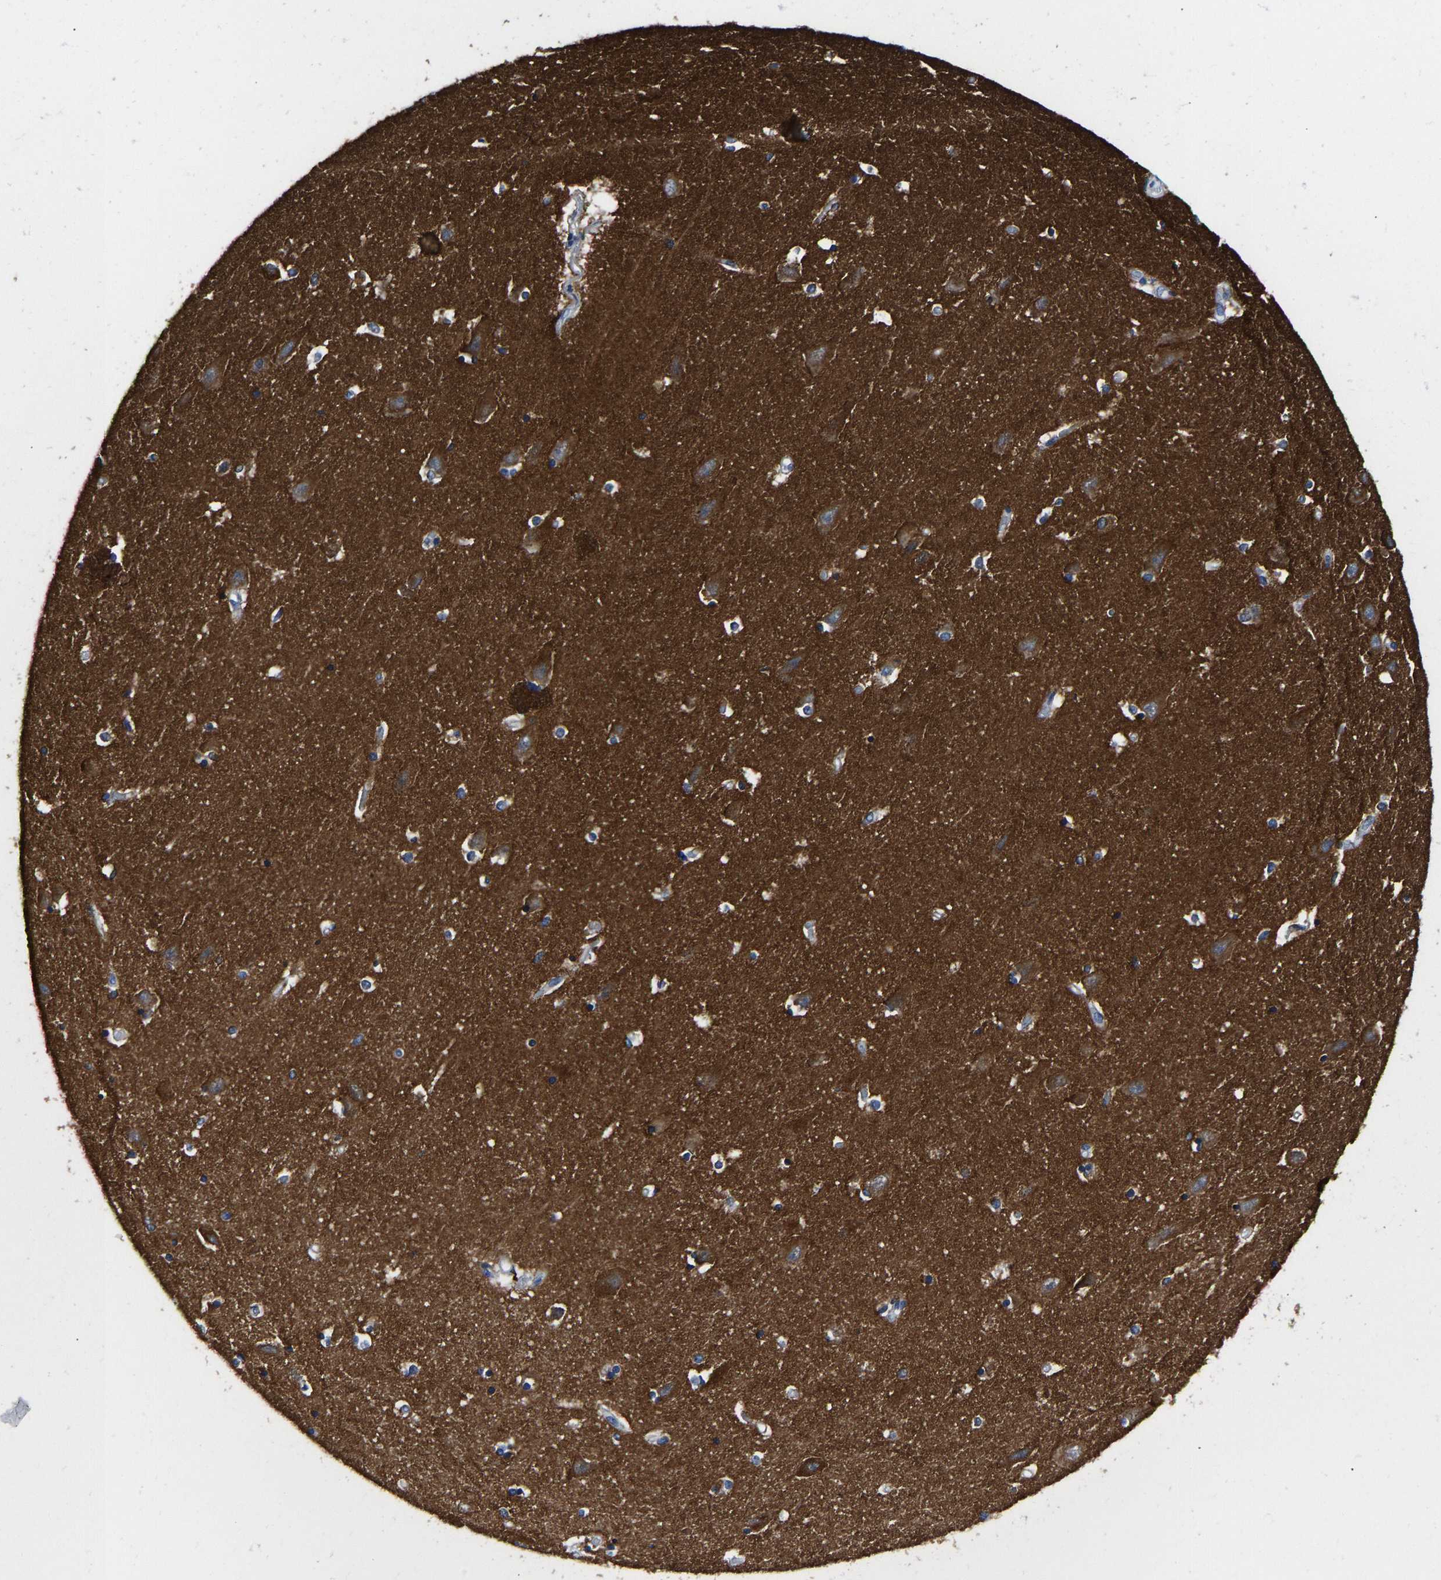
{"staining": {"intensity": "moderate", "quantity": "<25%", "location": "cytoplasmic/membranous"}, "tissue": "hippocampus", "cell_type": "Glial cells", "image_type": "normal", "snomed": [{"axis": "morphology", "description": "Normal tissue, NOS"}, {"axis": "topography", "description": "Hippocampus"}], "caption": "Immunohistochemical staining of unremarkable human hippocampus exhibits low levels of moderate cytoplasmic/membranous positivity in approximately <25% of glial cells.", "gene": "ATP6V1E1", "patient": {"sex": "male", "age": 45}}